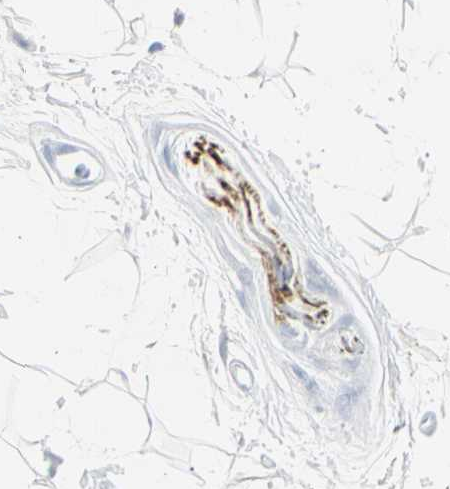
{"staining": {"intensity": "negative", "quantity": "none", "location": "none"}, "tissue": "adipose tissue", "cell_type": "Adipocytes", "image_type": "normal", "snomed": [{"axis": "morphology", "description": "Normal tissue, NOS"}, {"axis": "topography", "description": "Soft tissue"}], "caption": "The IHC histopathology image has no significant positivity in adipocytes of adipose tissue. Nuclei are stained in blue.", "gene": "ENSG00000198211", "patient": {"sex": "male", "age": 72}}